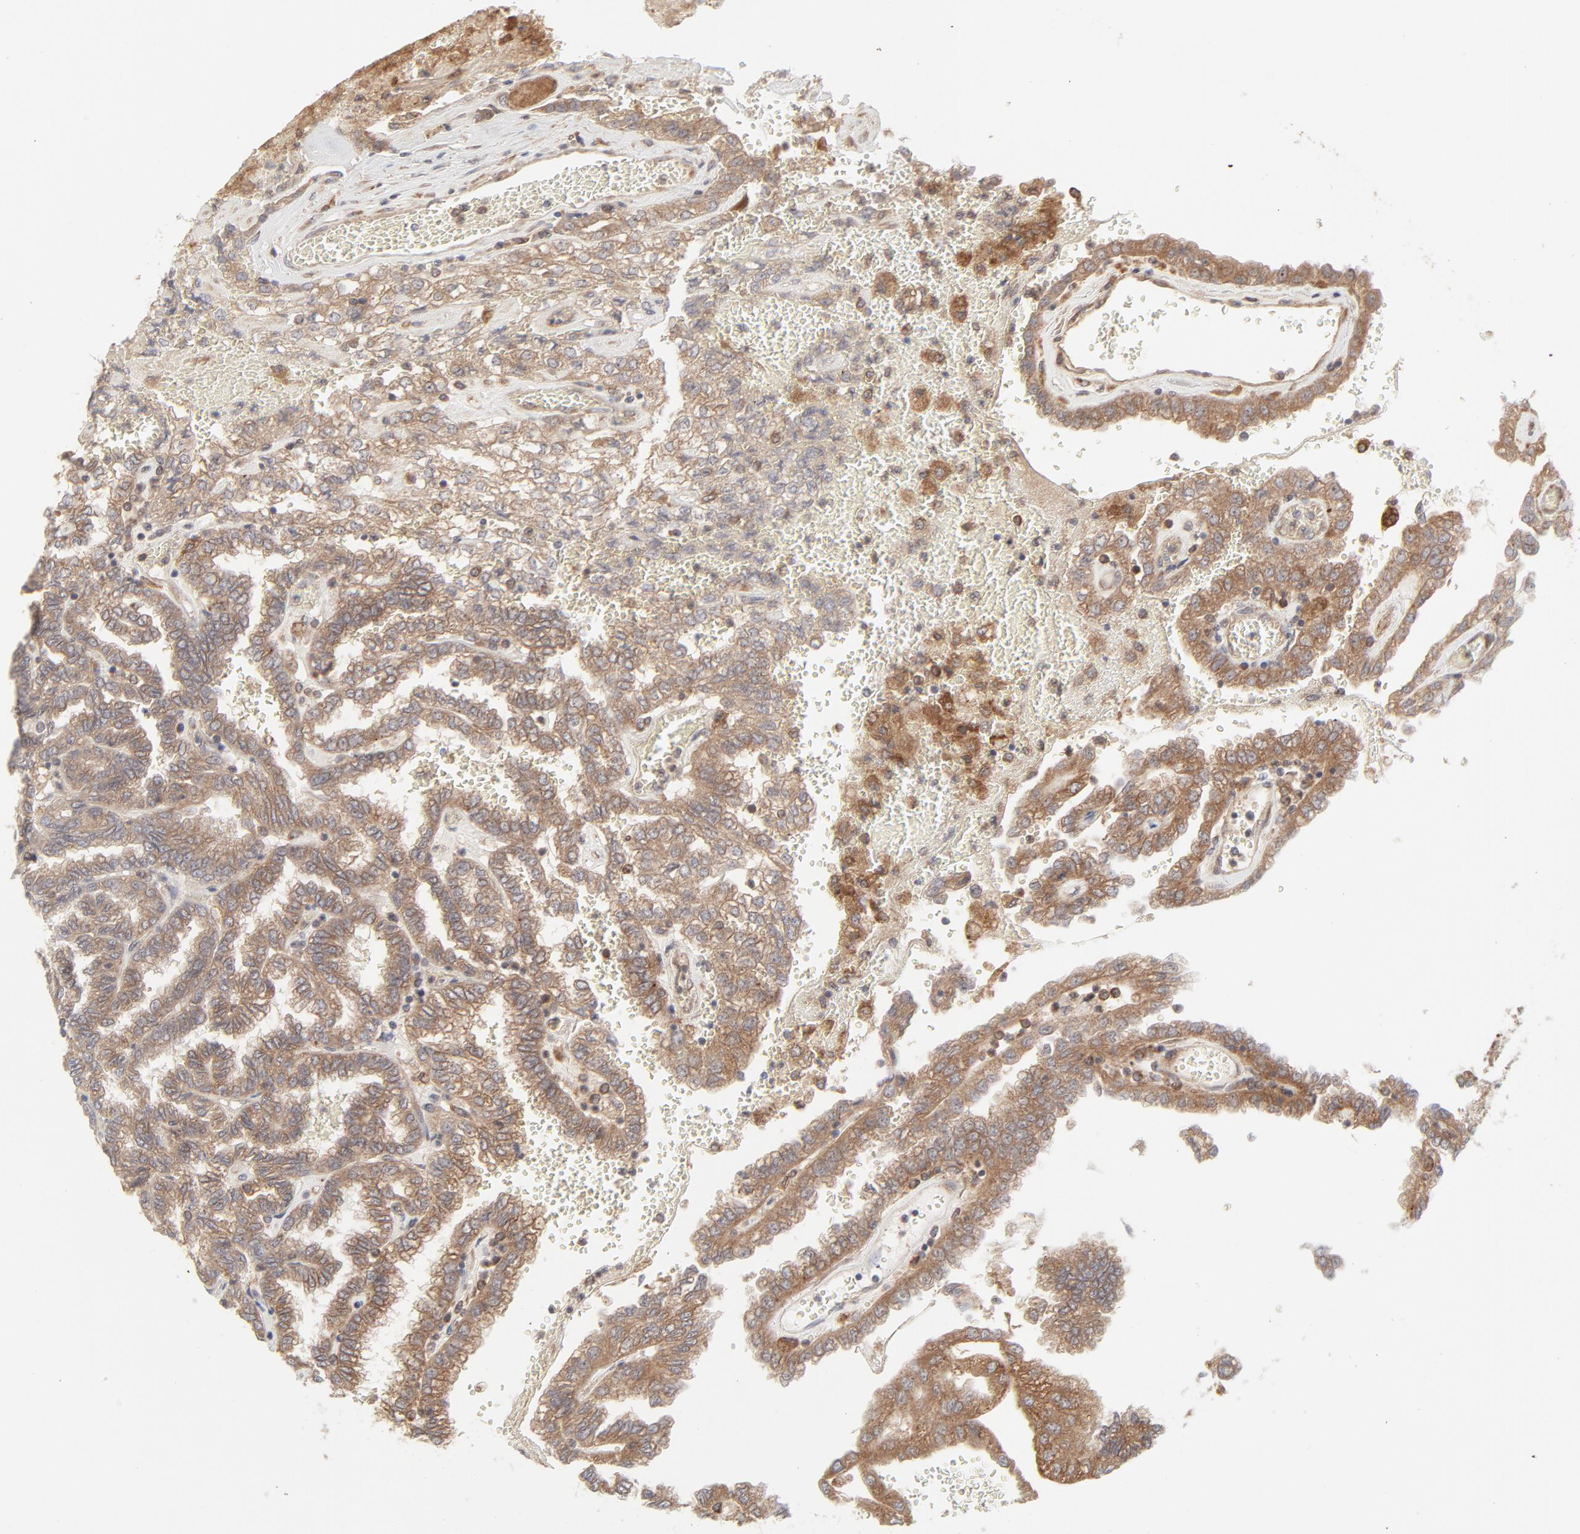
{"staining": {"intensity": "moderate", "quantity": ">75%", "location": "cytoplasmic/membranous"}, "tissue": "renal cancer", "cell_type": "Tumor cells", "image_type": "cancer", "snomed": [{"axis": "morphology", "description": "Inflammation, NOS"}, {"axis": "morphology", "description": "Adenocarcinoma, NOS"}, {"axis": "topography", "description": "Kidney"}], "caption": "Human renal cancer stained with a brown dye demonstrates moderate cytoplasmic/membranous positive staining in approximately >75% of tumor cells.", "gene": "RAB5C", "patient": {"sex": "male", "age": 68}}